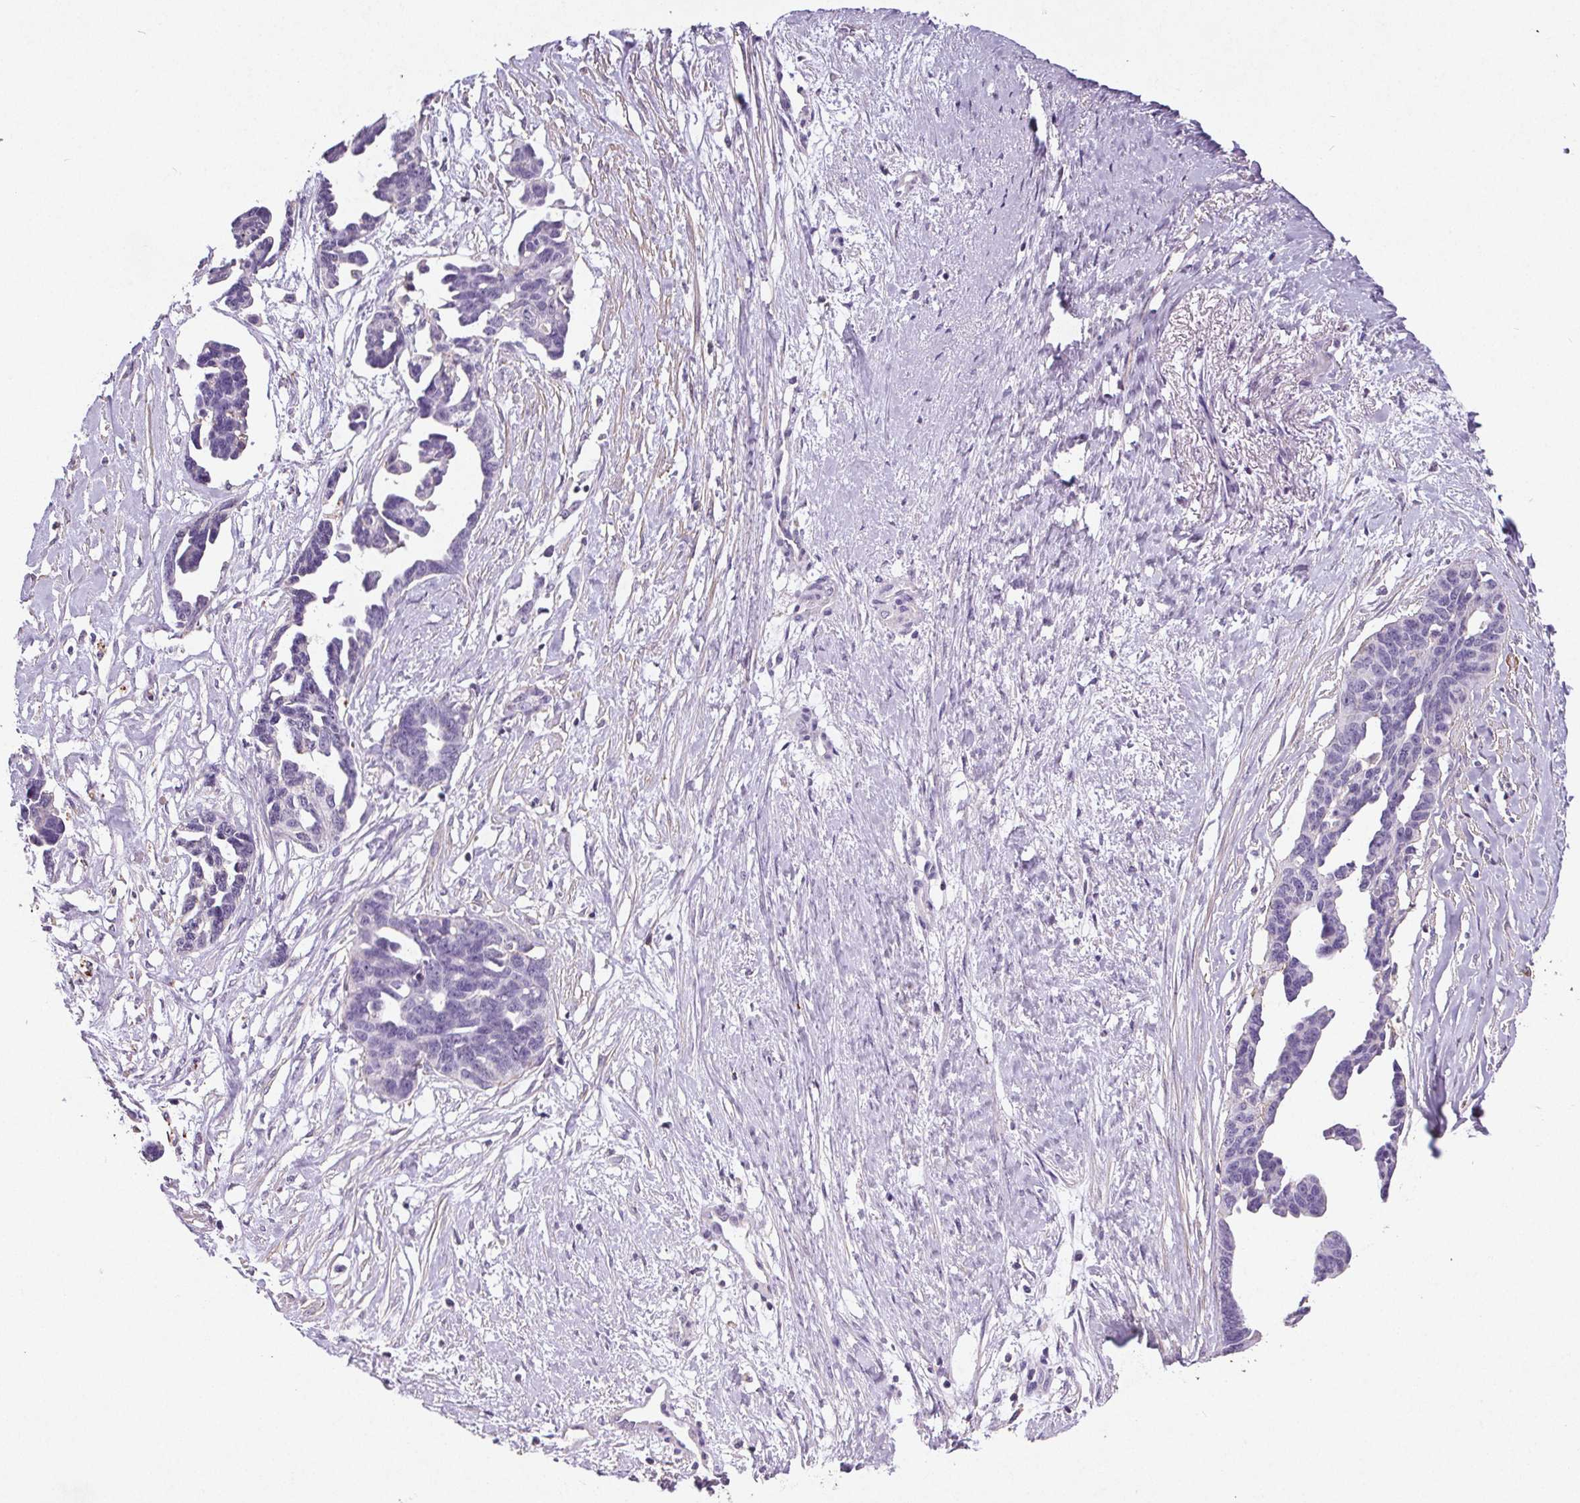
{"staining": {"intensity": "negative", "quantity": "none", "location": "none"}, "tissue": "ovarian cancer", "cell_type": "Tumor cells", "image_type": "cancer", "snomed": [{"axis": "morphology", "description": "Cystadenocarcinoma, serous, NOS"}, {"axis": "topography", "description": "Ovary"}], "caption": "Human serous cystadenocarcinoma (ovarian) stained for a protein using IHC demonstrates no positivity in tumor cells.", "gene": "C19orf84", "patient": {"sex": "female", "age": 69}}